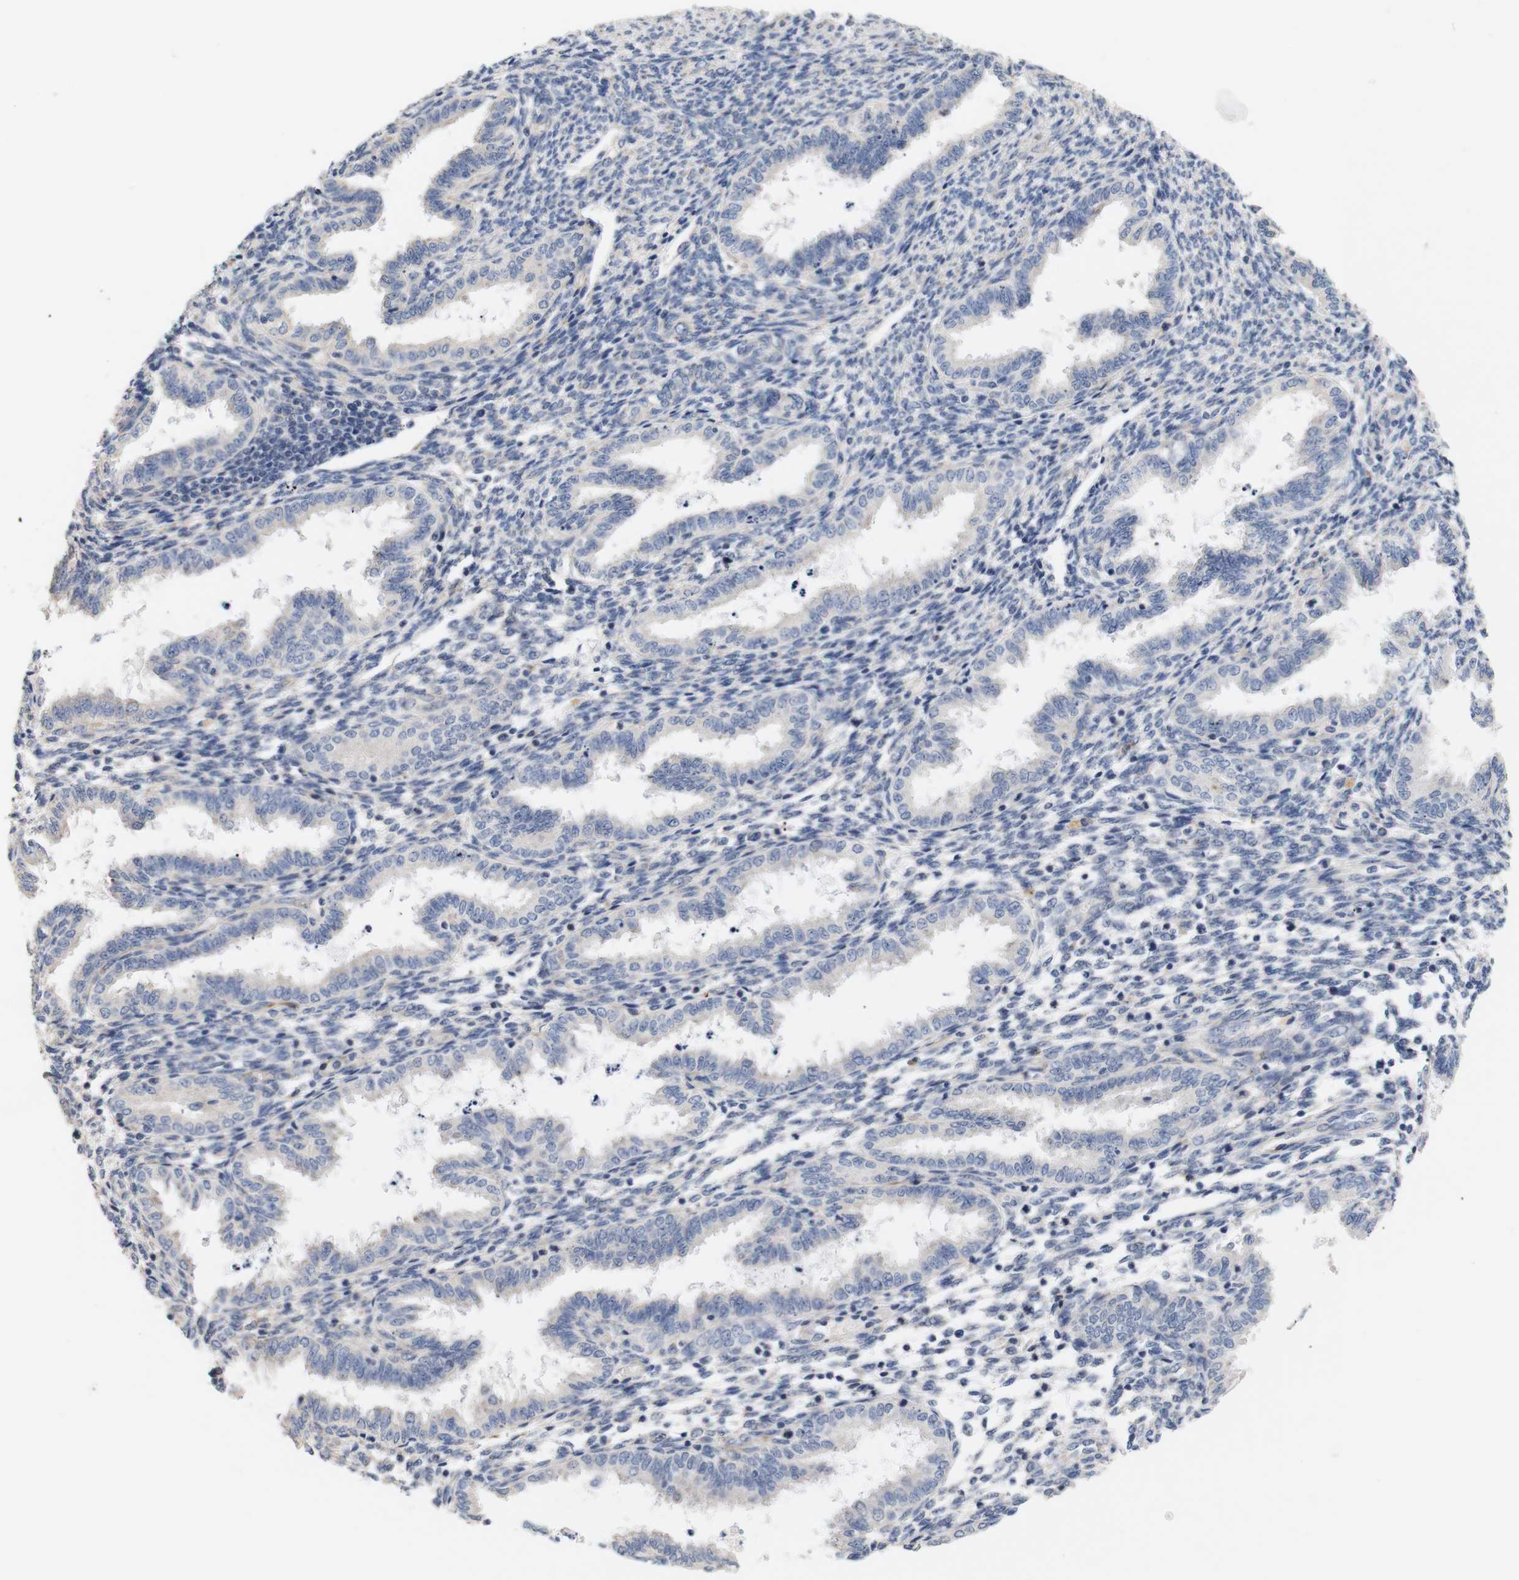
{"staining": {"intensity": "weak", "quantity": "<25%", "location": "cytoplasmic/membranous"}, "tissue": "endometrium", "cell_type": "Cells in endometrial stroma", "image_type": "normal", "snomed": [{"axis": "morphology", "description": "Normal tissue, NOS"}, {"axis": "topography", "description": "Endometrium"}], "caption": "Endometrium was stained to show a protein in brown. There is no significant positivity in cells in endometrial stroma.", "gene": "TRIM5", "patient": {"sex": "female", "age": 33}}